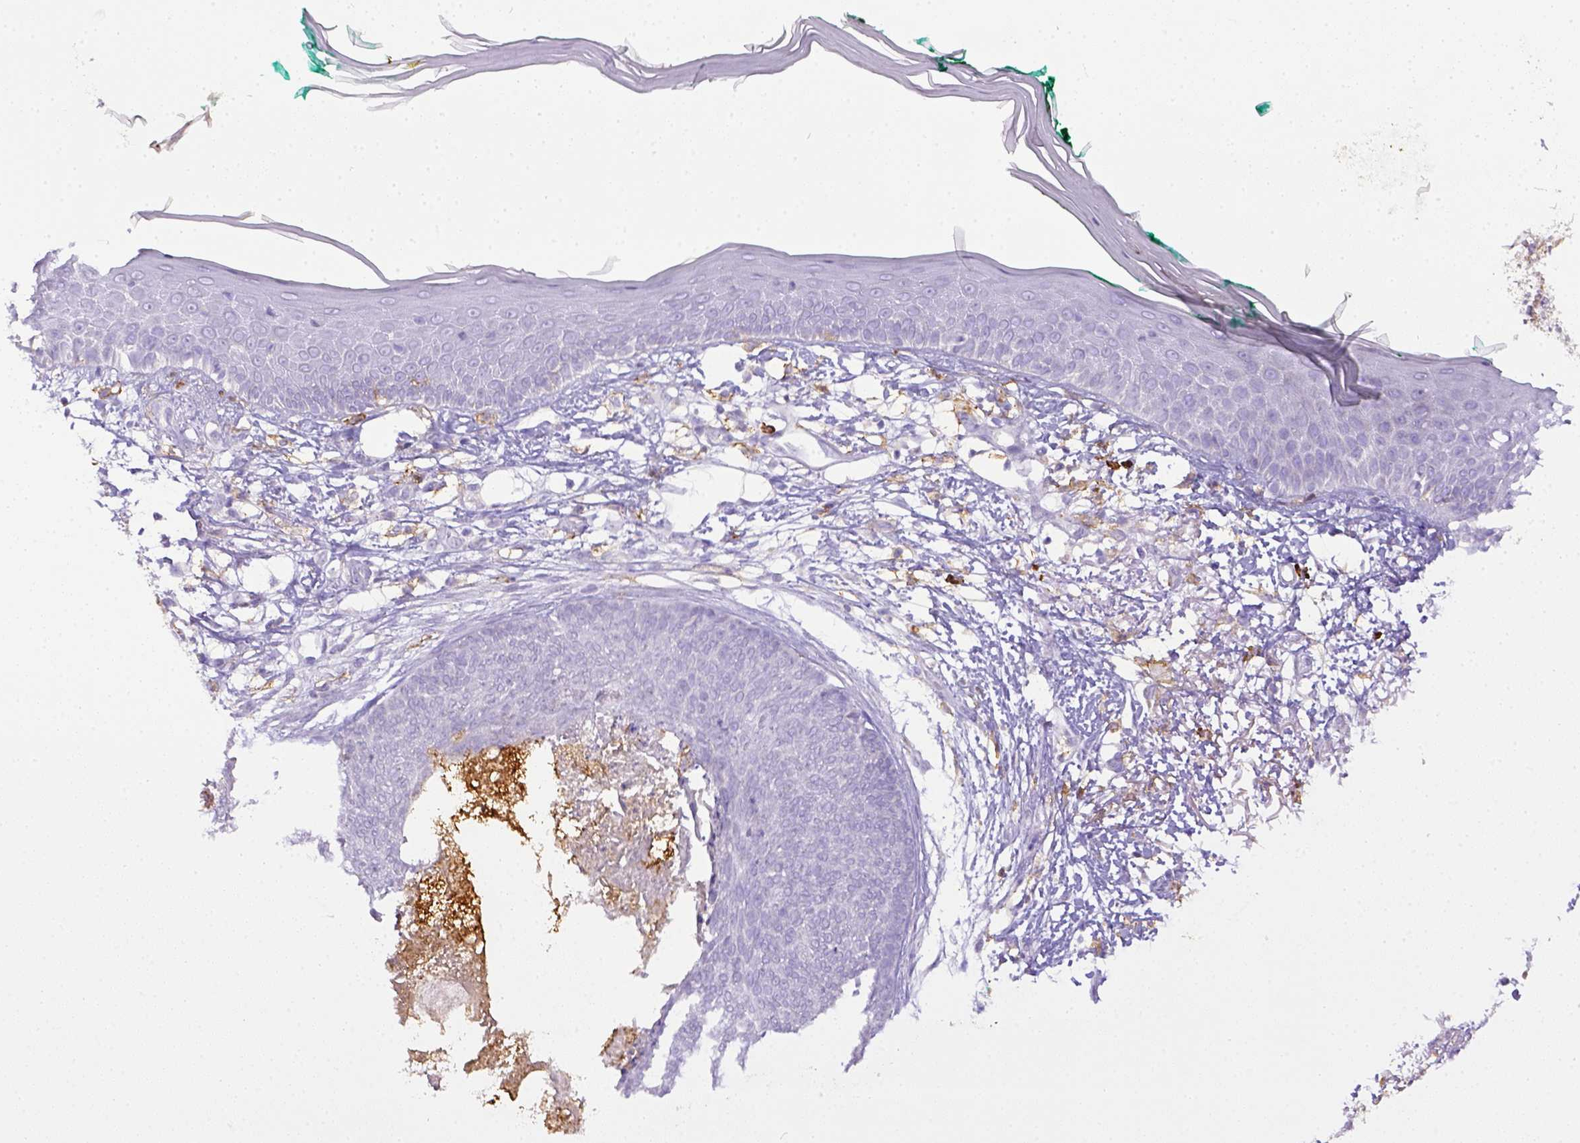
{"staining": {"intensity": "negative", "quantity": "none", "location": "none"}, "tissue": "skin cancer", "cell_type": "Tumor cells", "image_type": "cancer", "snomed": [{"axis": "morphology", "description": "Normal tissue, NOS"}, {"axis": "morphology", "description": "Basal cell carcinoma"}, {"axis": "topography", "description": "Skin"}], "caption": "A high-resolution photomicrograph shows IHC staining of basal cell carcinoma (skin), which exhibits no significant staining in tumor cells. (DAB immunohistochemistry, high magnification).", "gene": "ITGAM", "patient": {"sex": "male", "age": 84}}